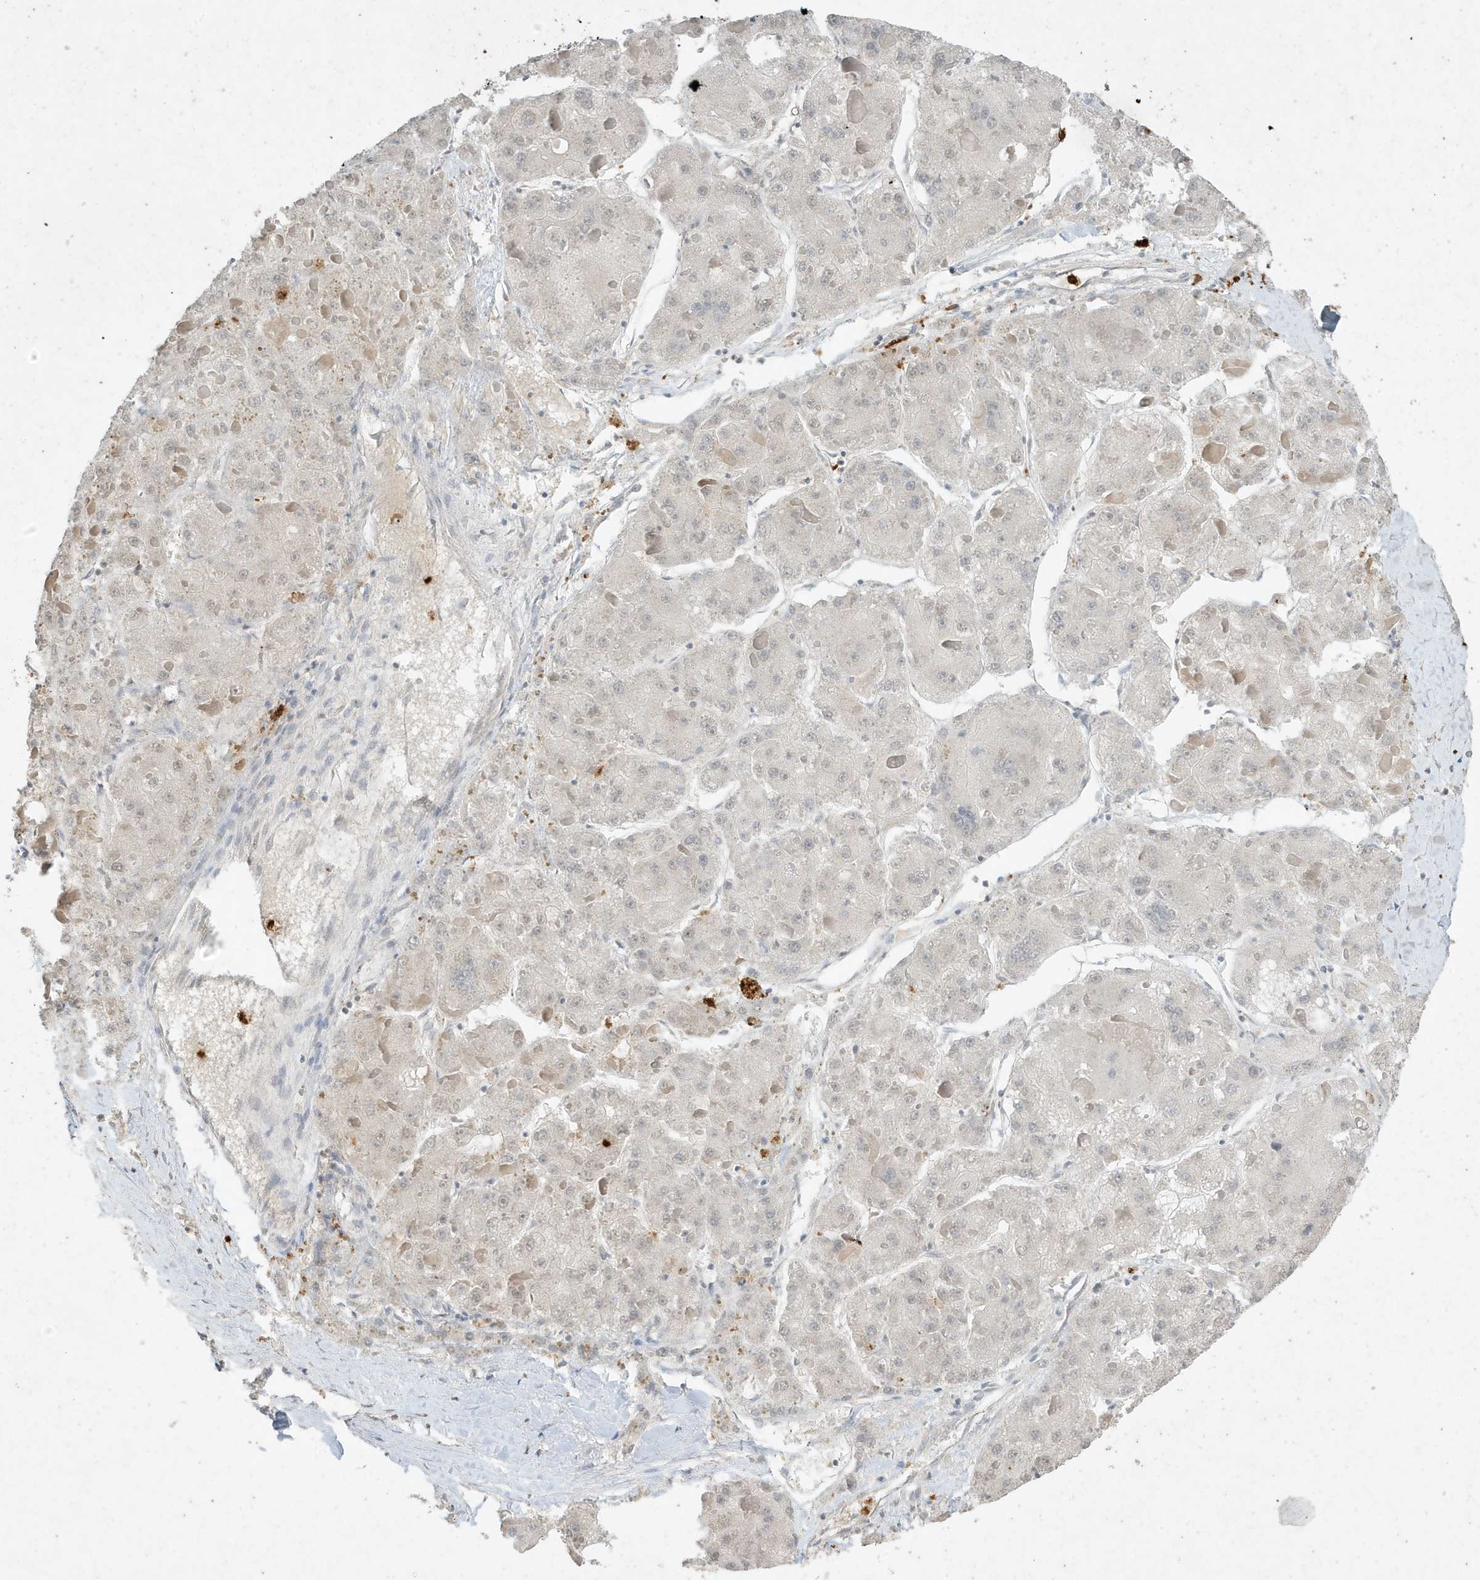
{"staining": {"intensity": "weak", "quantity": "<25%", "location": "nuclear"}, "tissue": "liver cancer", "cell_type": "Tumor cells", "image_type": "cancer", "snomed": [{"axis": "morphology", "description": "Carcinoma, Hepatocellular, NOS"}, {"axis": "topography", "description": "Liver"}], "caption": "Tumor cells show no significant protein staining in liver hepatocellular carcinoma.", "gene": "DEFA1", "patient": {"sex": "female", "age": 73}}